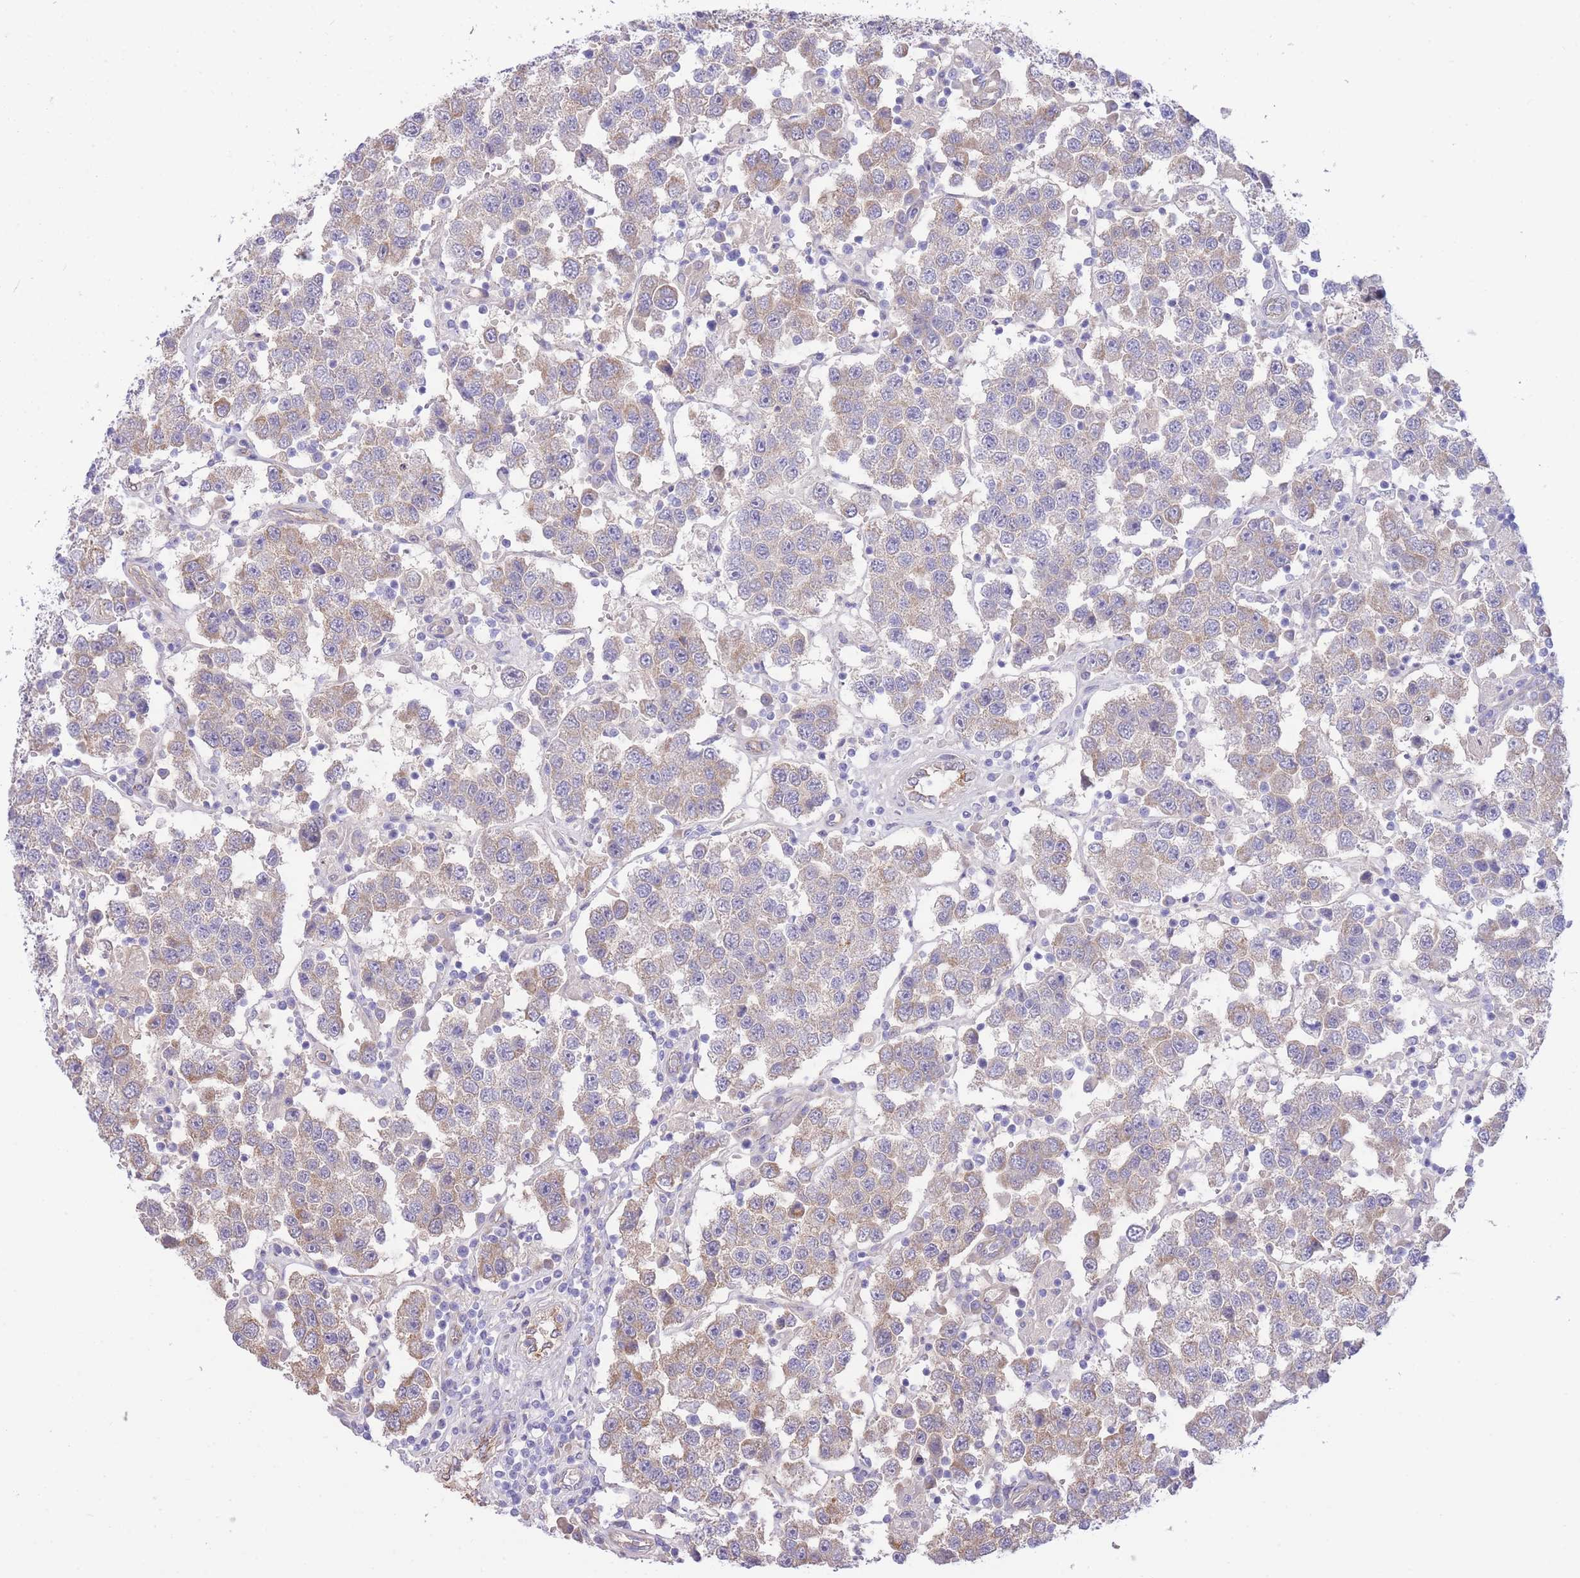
{"staining": {"intensity": "weak", "quantity": "25%-75%", "location": "cytoplasmic/membranous"}, "tissue": "testis cancer", "cell_type": "Tumor cells", "image_type": "cancer", "snomed": [{"axis": "morphology", "description": "Seminoma, NOS"}, {"axis": "topography", "description": "Testis"}], "caption": "Immunohistochemistry (IHC) photomicrograph of neoplastic tissue: testis cancer (seminoma) stained using IHC reveals low levels of weak protein expression localized specifically in the cytoplasmic/membranous of tumor cells, appearing as a cytoplasmic/membranous brown color.", "gene": "PGM1", "patient": {"sex": "male", "age": 37}}